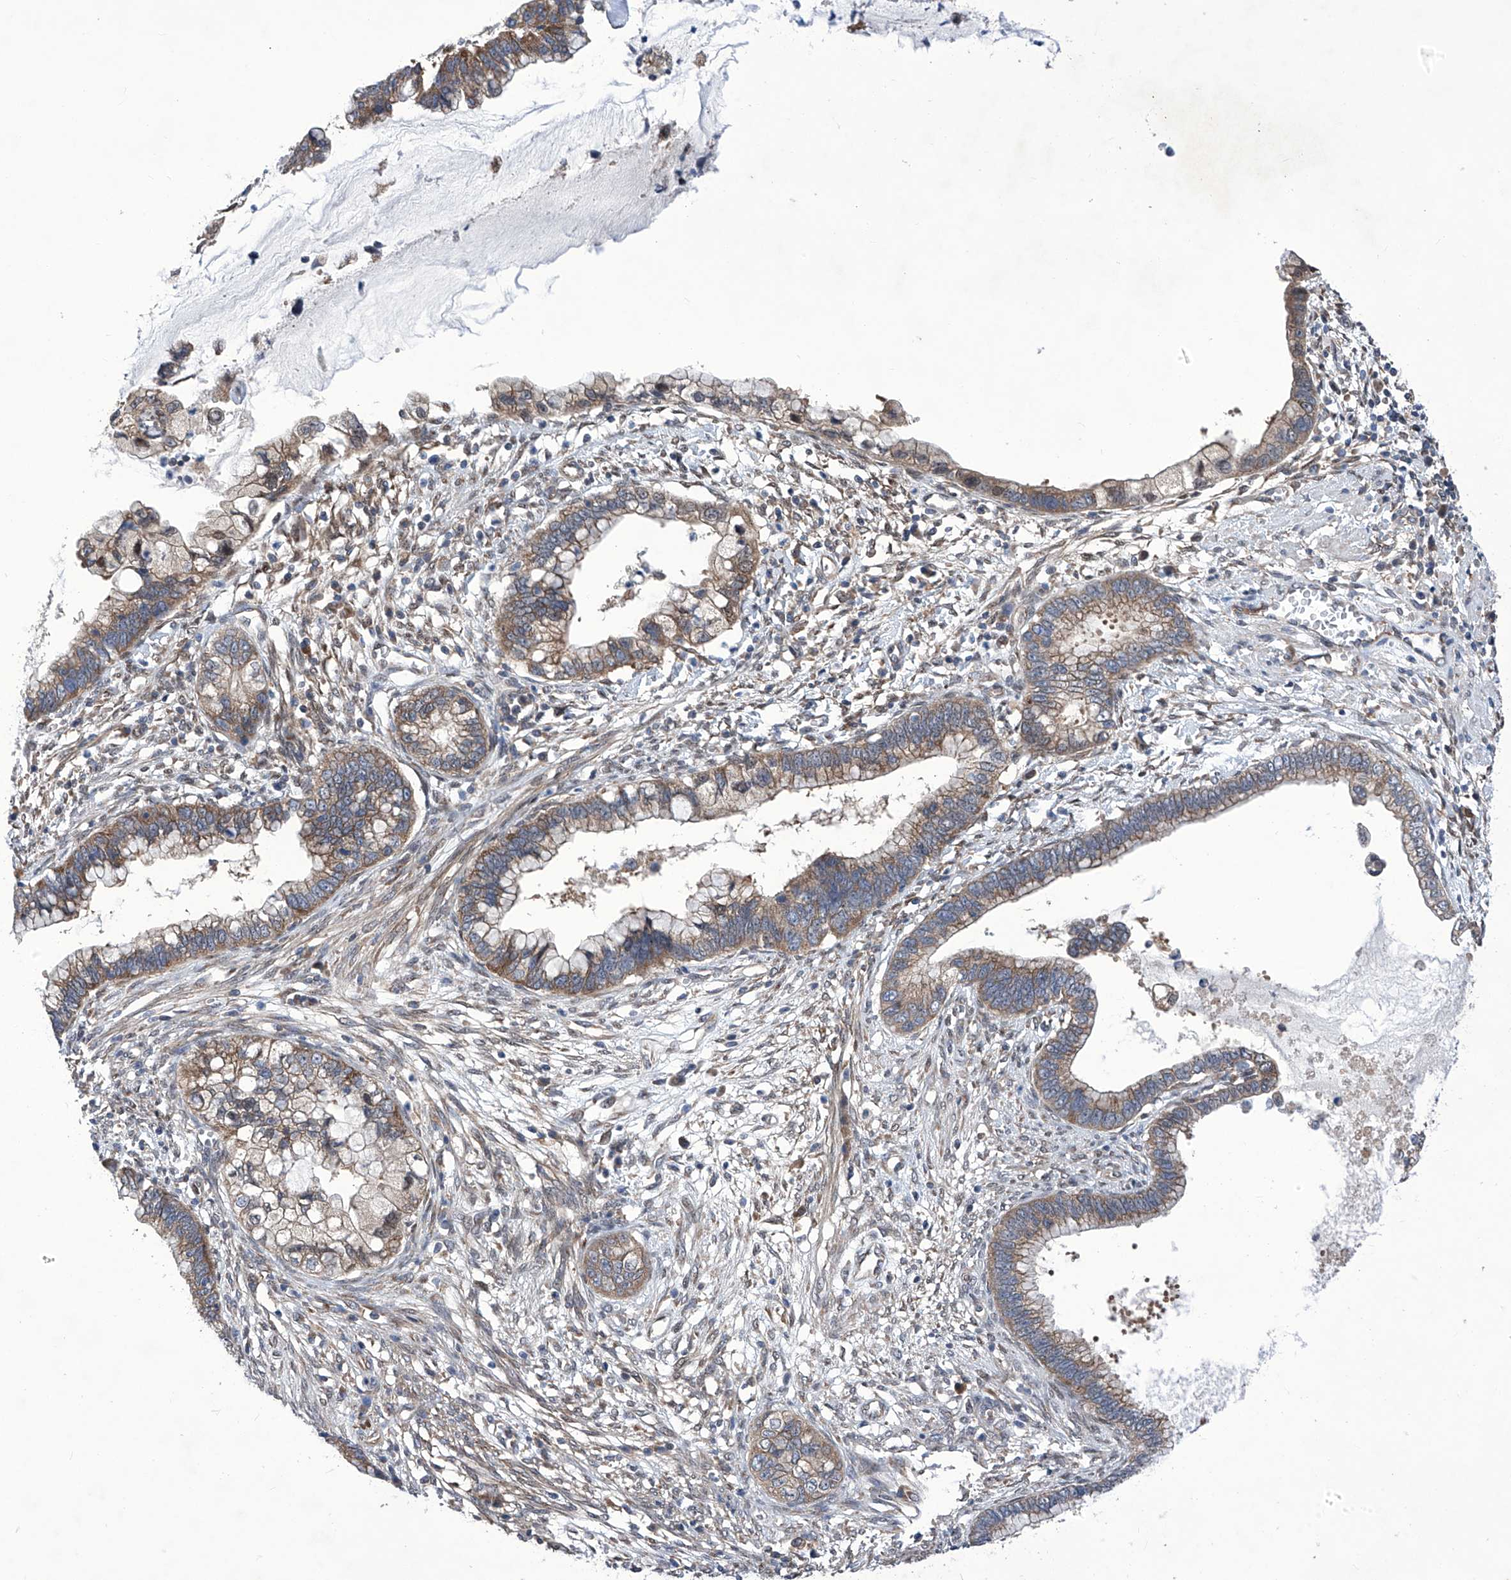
{"staining": {"intensity": "moderate", "quantity": ">75%", "location": "cytoplasmic/membranous"}, "tissue": "cervical cancer", "cell_type": "Tumor cells", "image_type": "cancer", "snomed": [{"axis": "morphology", "description": "Adenocarcinoma, NOS"}, {"axis": "topography", "description": "Cervix"}], "caption": "An immunohistochemistry image of tumor tissue is shown. Protein staining in brown shows moderate cytoplasmic/membranous positivity in cervical cancer (adenocarcinoma) within tumor cells.", "gene": "KTI12", "patient": {"sex": "female", "age": 44}}